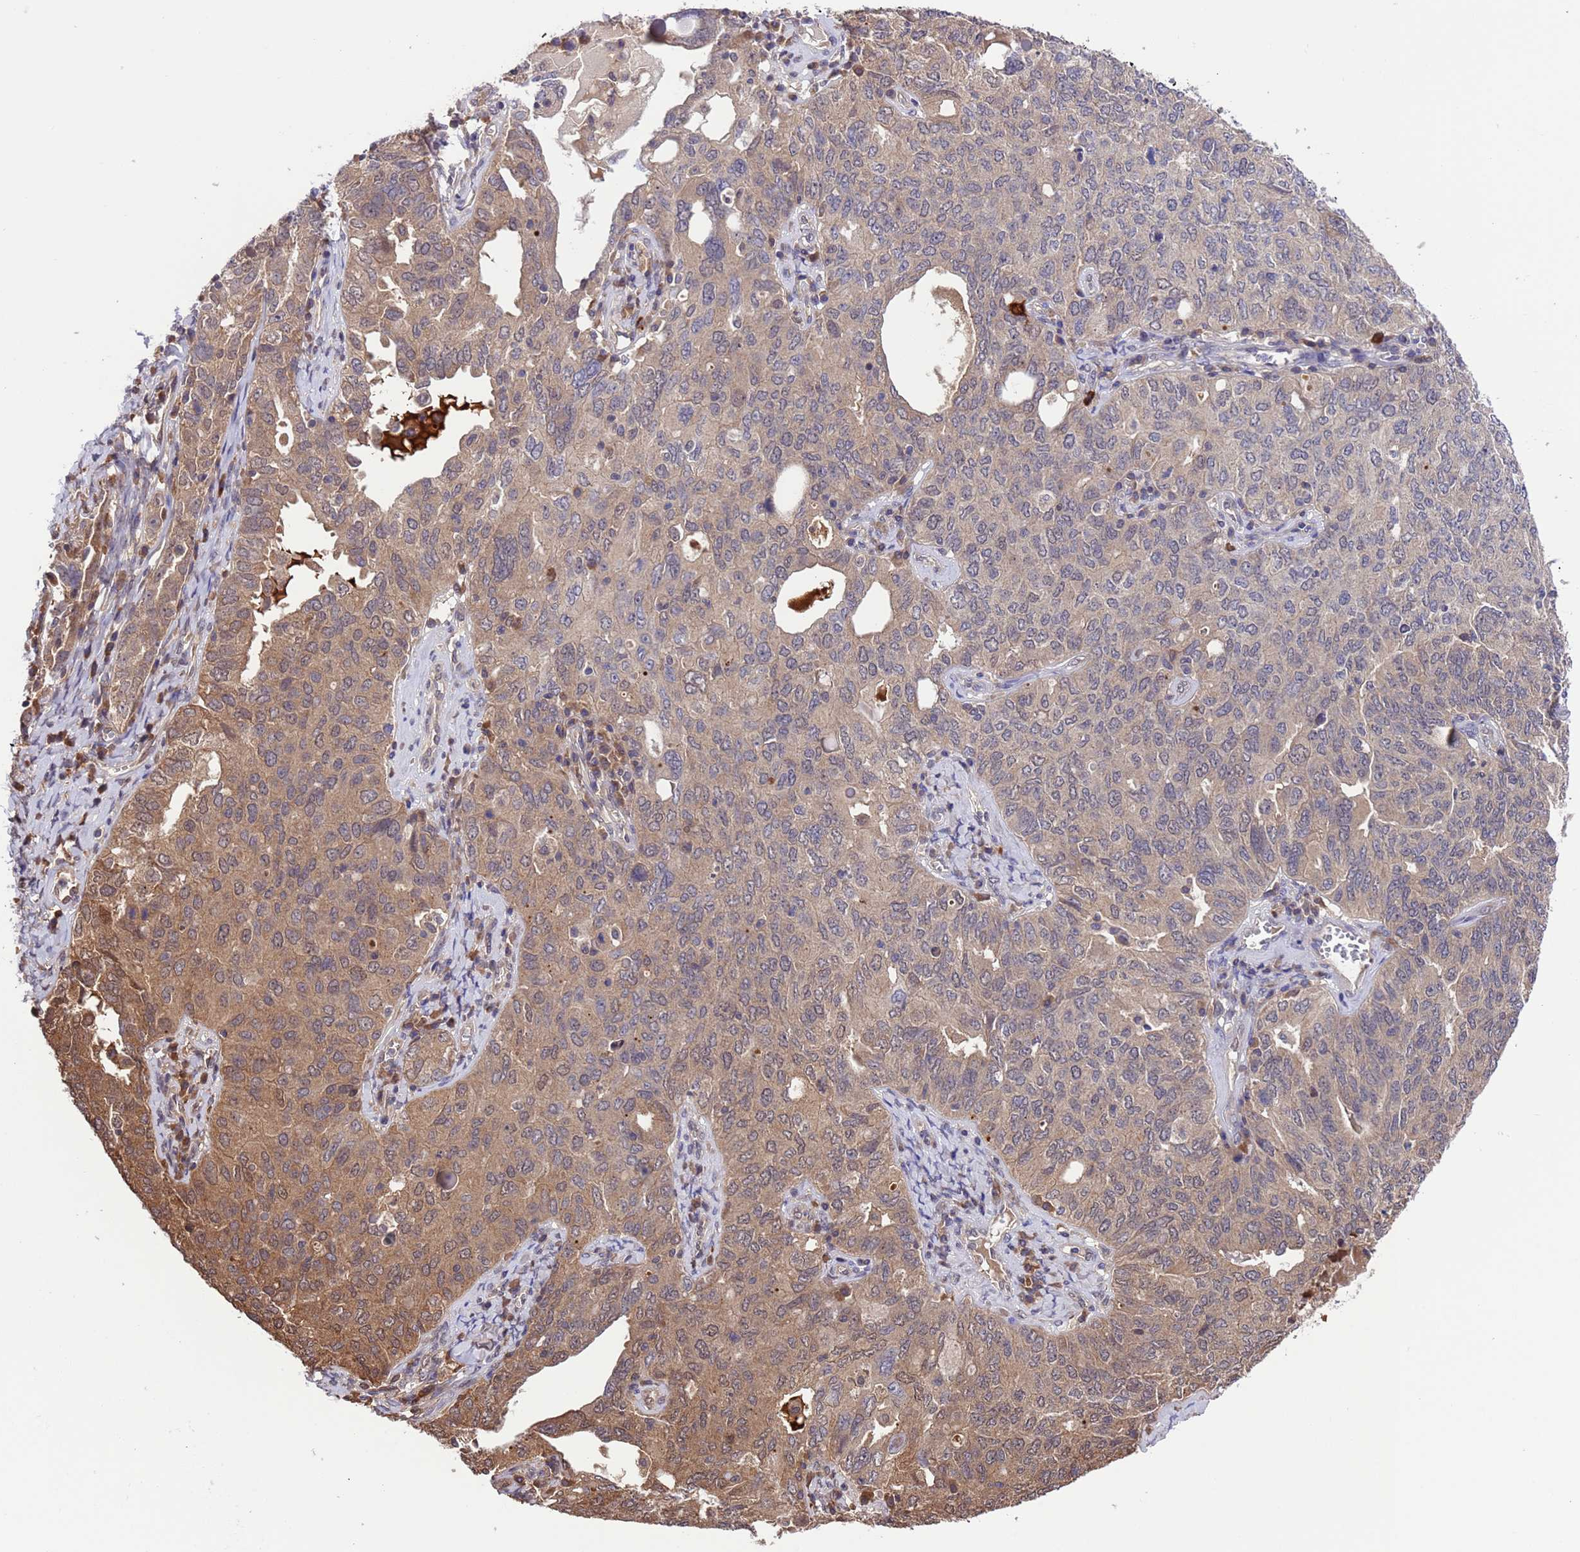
{"staining": {"intensity": "moderate", "quantity": "25%-75%", "location": "cytoplasmic/membranous"}, "tissue": "ovarian cancer", "cell_type": "Tumor cells", "image_type": "cancer", "snomed": [{"axis": "morphology", "description": "Carcinoma, endometroid"}, {"axis": "topography", "description": "Ovary"}], "caption": "Endometroid carcinoma (ovarian) was stained to show a protein in brown. There is medium levels of moderate cytoplasmic/membranous expression in approximately 25%-75% of tumor cells.", "gene": "ZFP69B", "patient": {"sex": "female", "age": 62}}